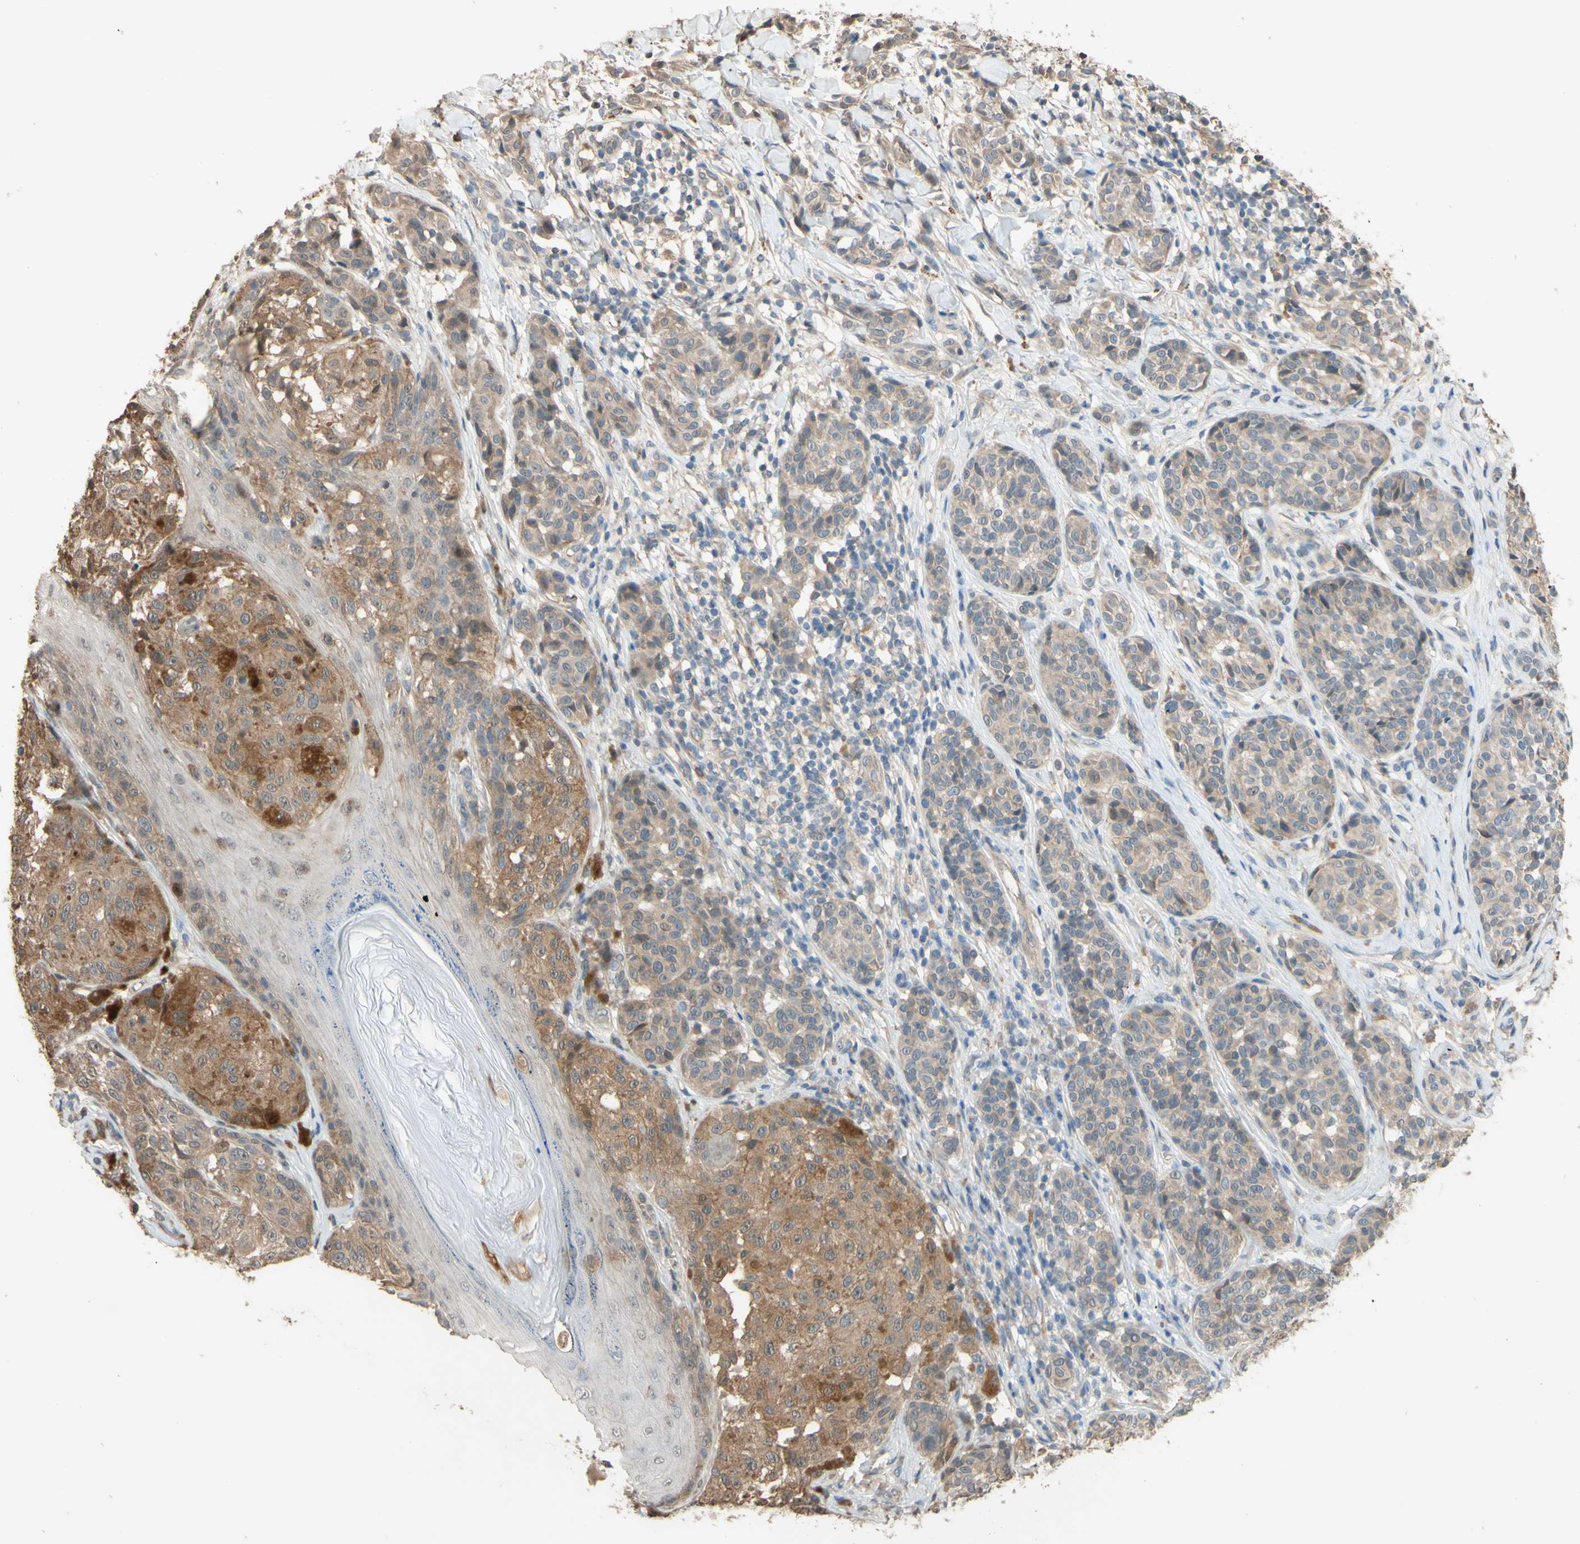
{"staining": {"intensity": "weak", "quantity": ">75%", "location": "cytoplasmic/membranous"}, "tissue": "melanoma", "cell_type": "Tumor cells", "image_type": "cancer", "snomed": [{"axis": "morphology", "description": "Malignant melanoma, NOS"}, {"axis": "topography", "description": "Skin"}], "caption": "Malignant melanoma stained with immunohistochemistry reveals weak cytoplasmic/membranous expression in about >75% of tumor cells.", "gene": "SMIM19", "patient": {"sex": "female", "age": 46}}